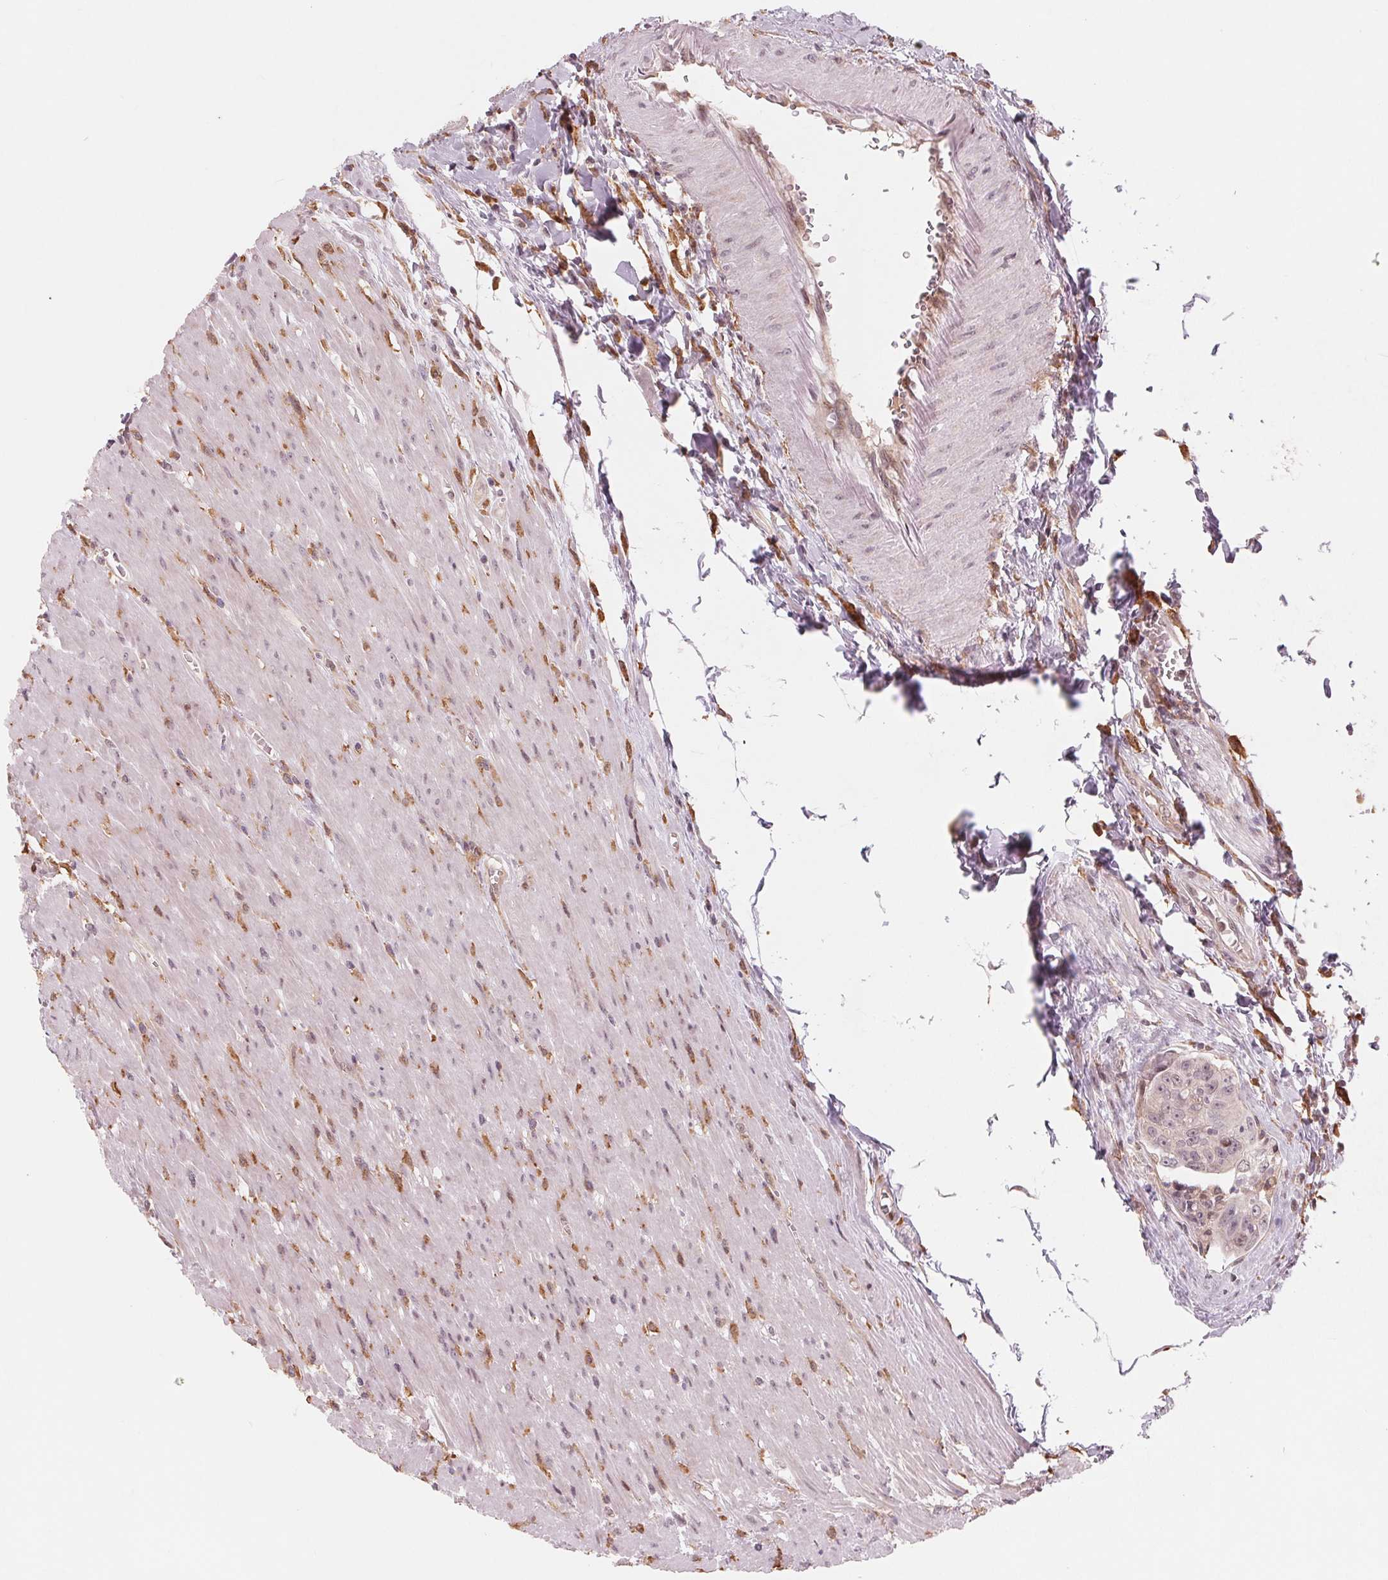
{"staining": {"intensity": "moderate", "quantity": "<25%", "location": "cytoplasmic/membranous"}, "tissue": "colorectal cancer", "cell_type": "Tumor cells", "image_type": "cancer", "snomed": [{"axis": "morphology", "description": "Adenocarcinoma, NOS"}, {"axis": "topography", "description": "Rectum"}], "caption": "This is a photomicrograph of immunohistochemistry (IHC) staining of colorectal adenocarcinoma, which shows moderate staining in the cytoplasmic/membranous of tumor cells.", "gene": "IL9R", "patient": {"sex": "female", "age": 62}}